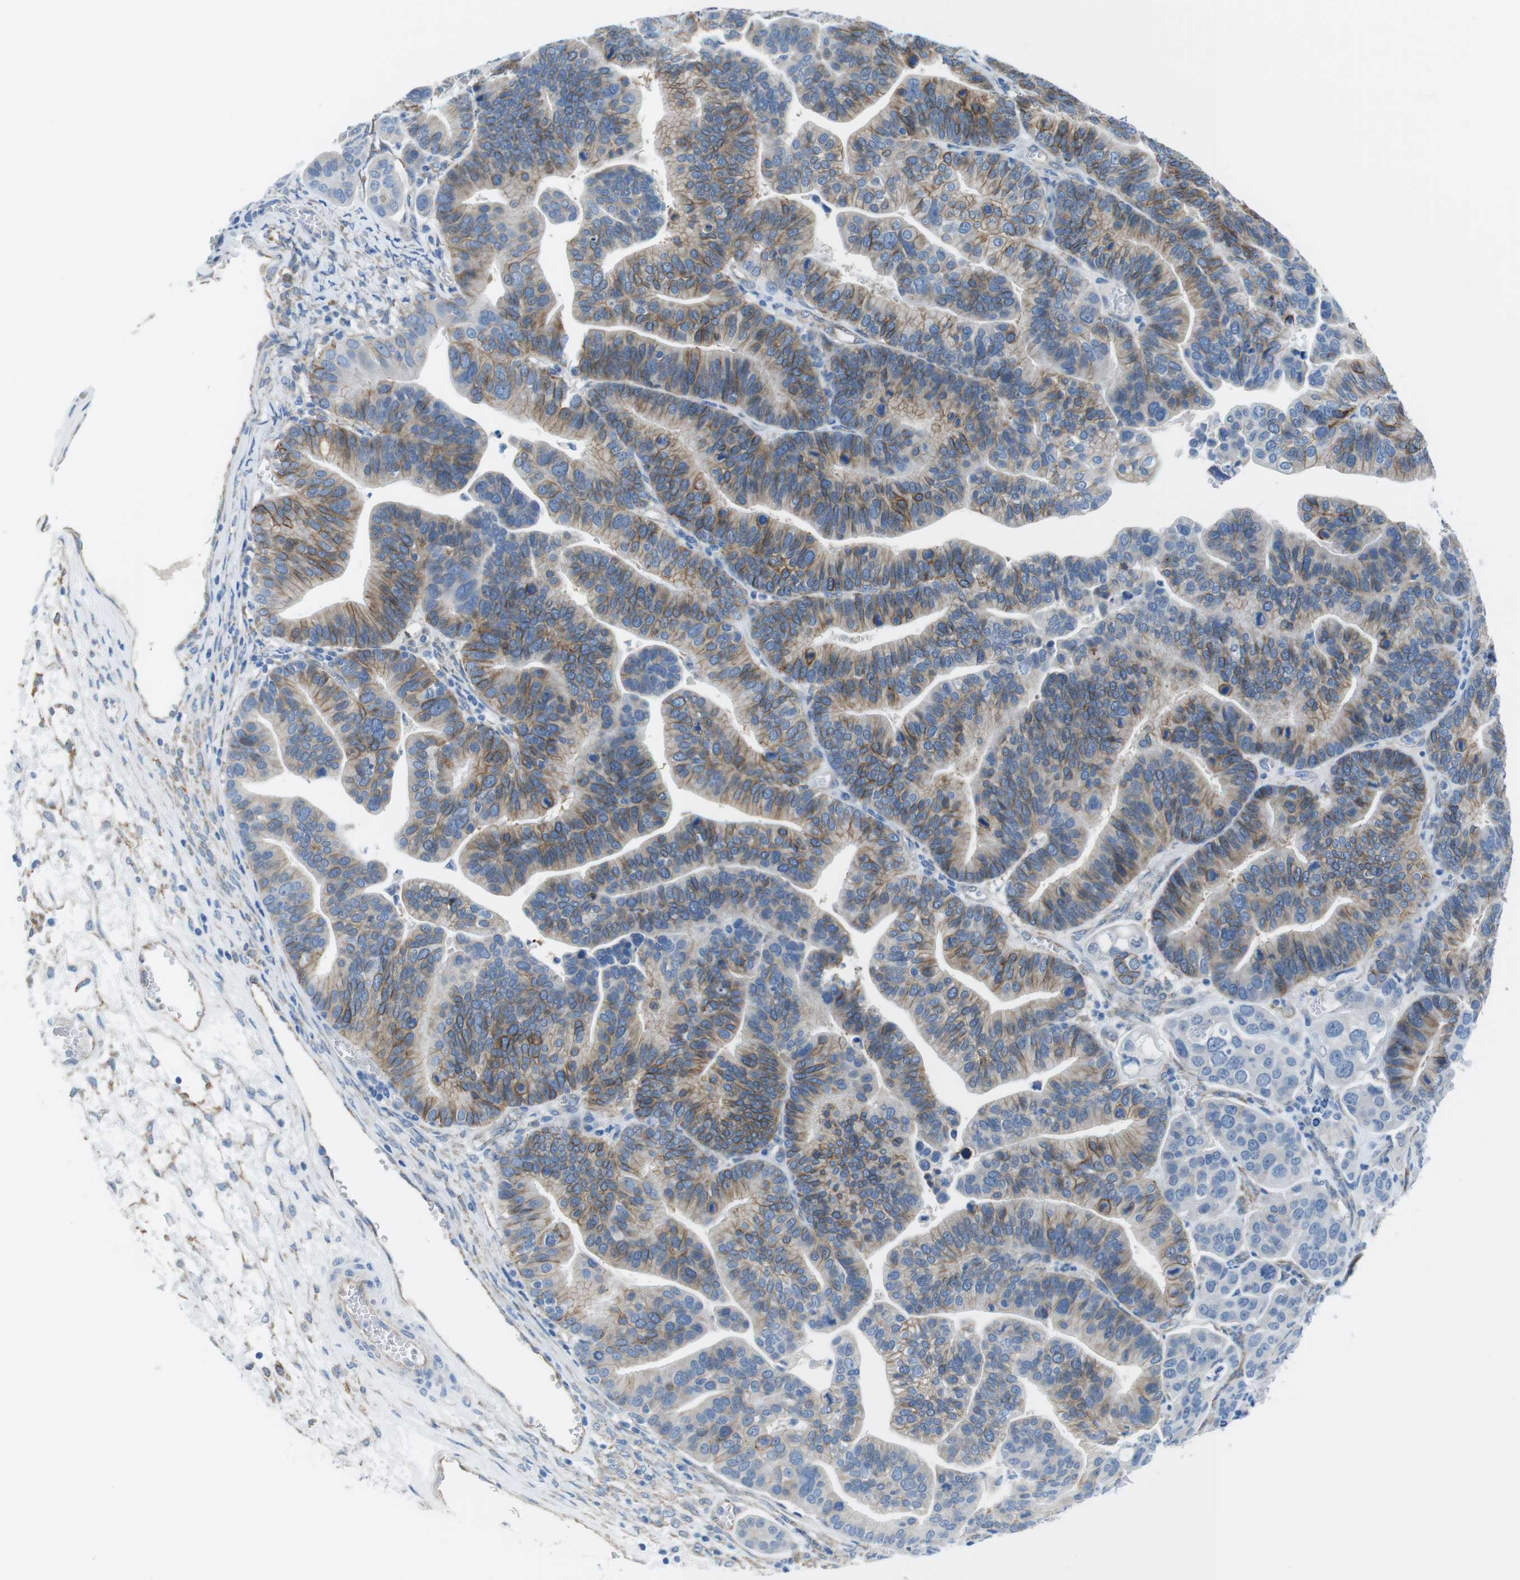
{"staining": {"intensity": "moderate", "quantity": ">75%", "location": "cytoplasmic/membranous"}, "tissue": "ovarian cancer", "cell_type": "Tumor cells", "image_type": "cancer", "snomed": [{"axis": "morphology", "description": "Cystadenocarcinoma, serous, NOS"}, {"axis": "topography", "description": "Ovary"}], "caption": "Ovarian cancer (serous cystadenocarcinoma) stained with a protein marker exhibits moderate staining in tumor cells.", "gene": "CDH8", "patient": {"sex": "female", "age": 56}}